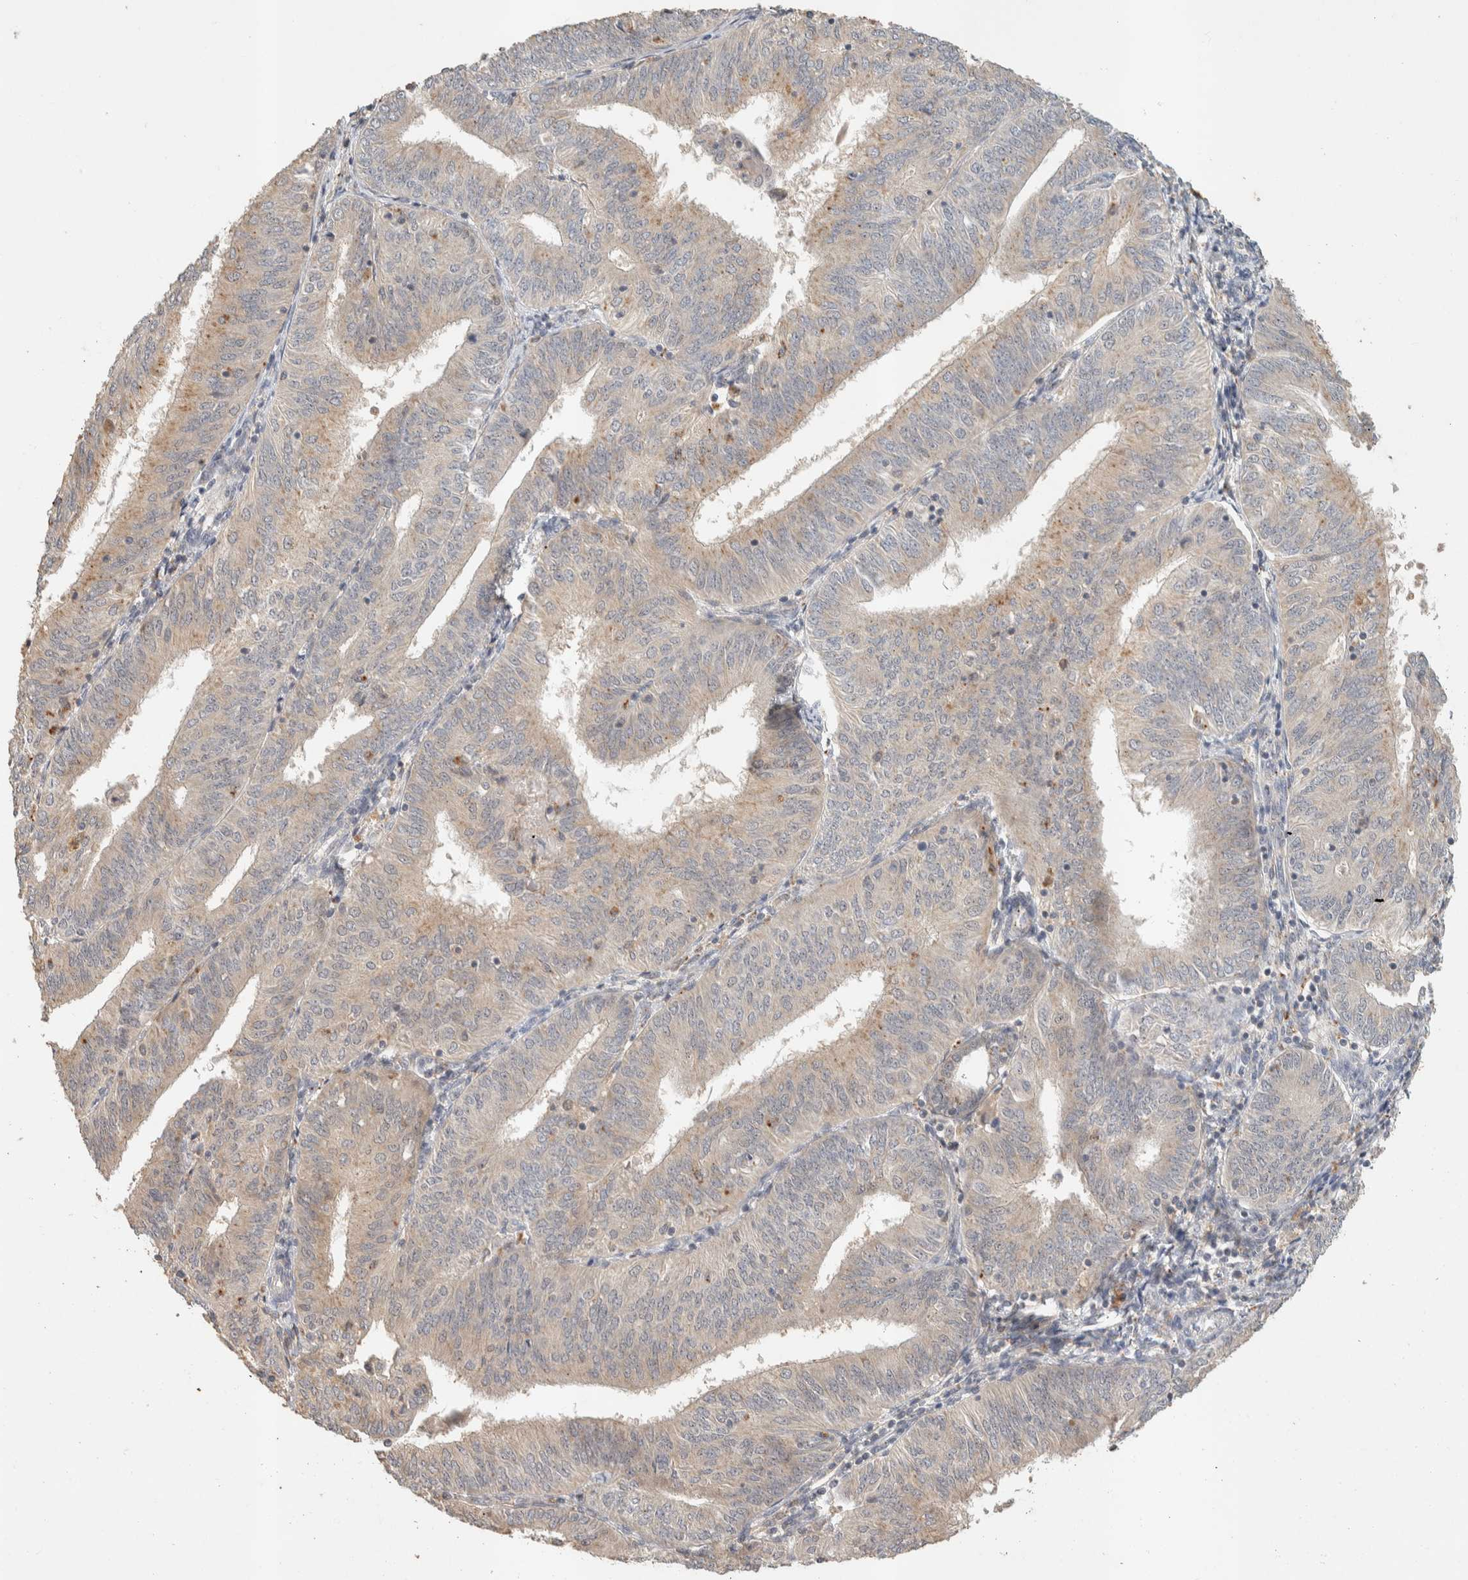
{"staining": {"intensity": "negative", "quantity": "none", "location": "none"}, "tissue": "endometrial cancer", "cell_type": "Tumor cells", "image_type": "cancer", "snomed": [{"axis": "morphology", "description": "Adenocarcinoma, NOS"}, {"axis": "topography", "description": "Endometrium"}], "caption": "The histopathology image reveals no staining of tumor cells in endometrial cancer.", "gene": "ITPA", "patient": {"sex": "female", "age": 58}}